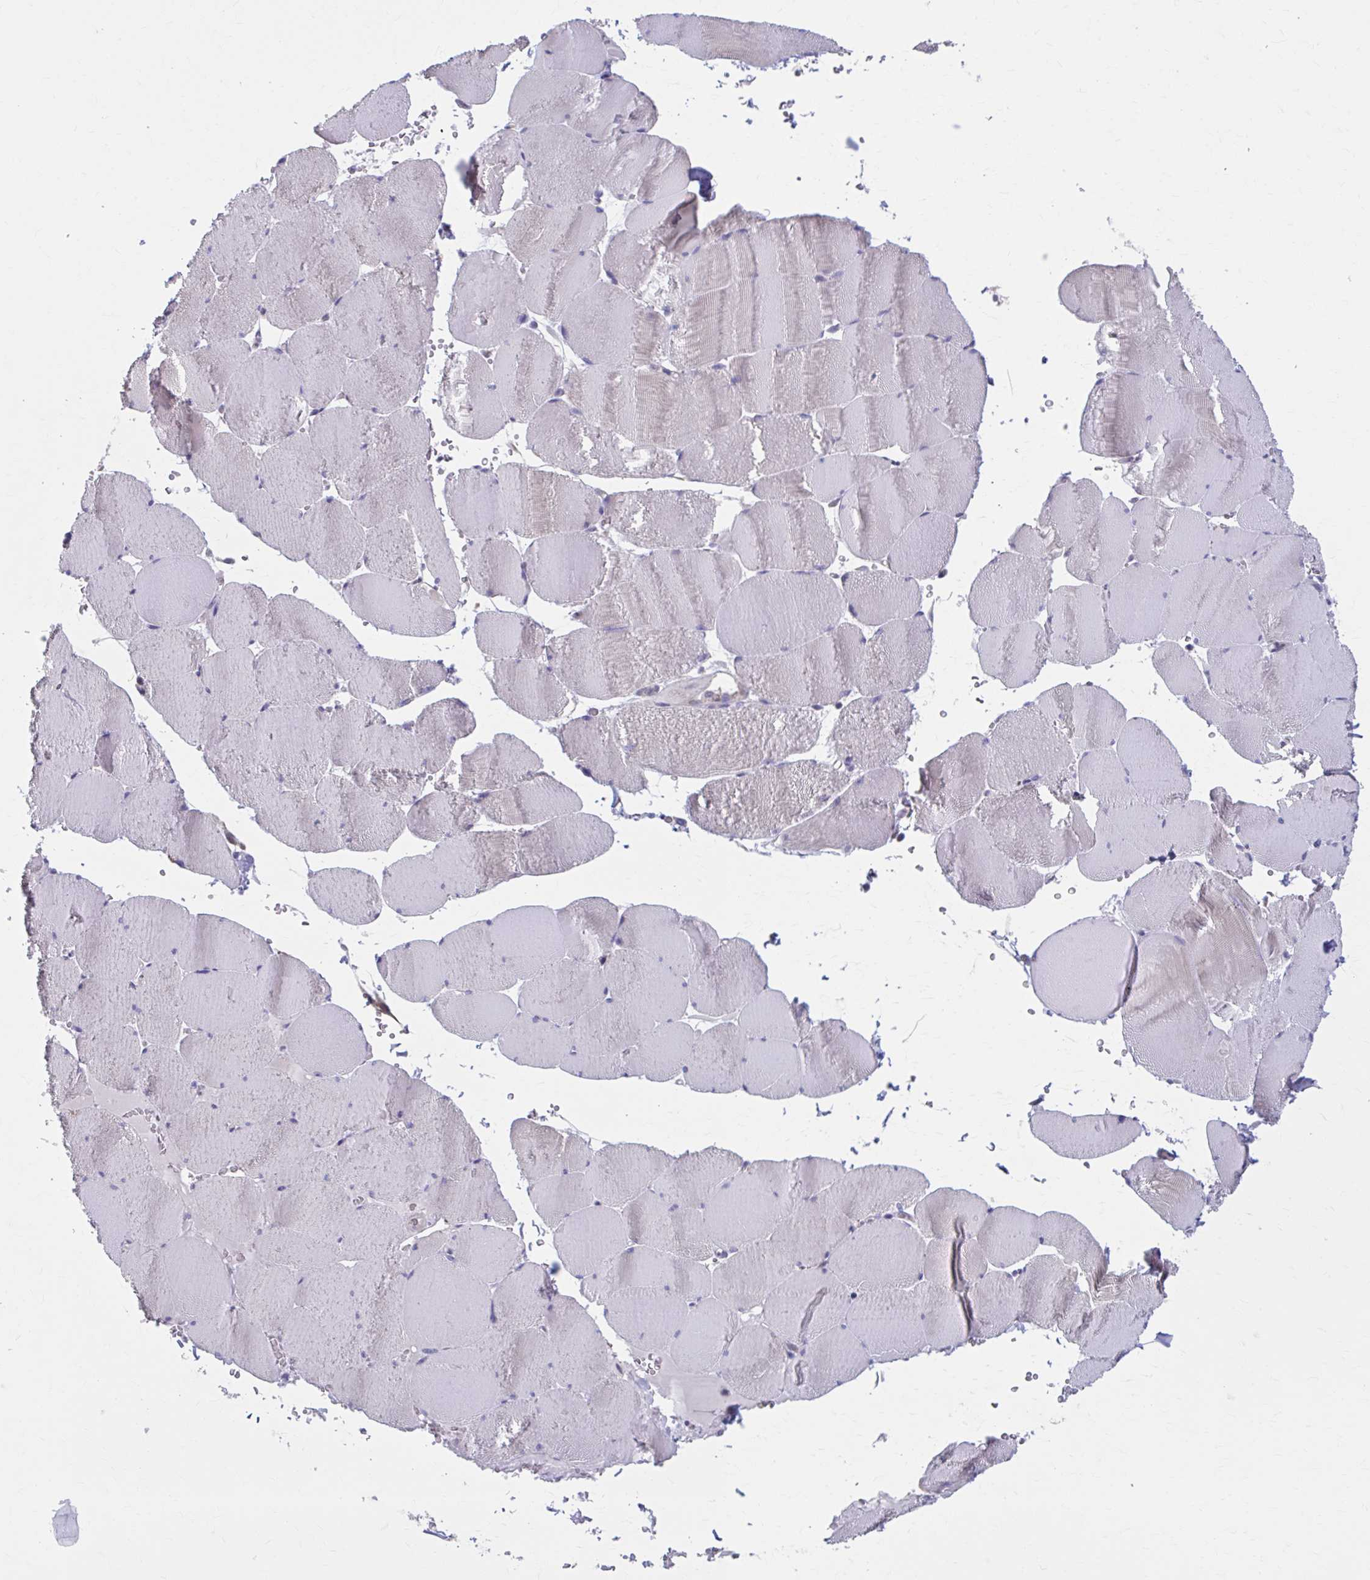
{"staining": {"intensity": "weak", "quantity": "<25%", "location": "cytoplasmic/membranous"}, "tissue": "skeletal muscle", "cell_type": "Myocytes", "image_type": "normal", "snomed": [{"axis": "morphology", "description": "Normal tissue, NOS"}, {"axis": "topography", "description": "Skeletal muscle"}, {"axis": "topography", "description": "Head-Neck"}], "caption": "Image shows no significant protein staining in myocytes of benign skeletal muscle.", "gene": "CHST3", "patient": {"sex": "male", "age": 66}}